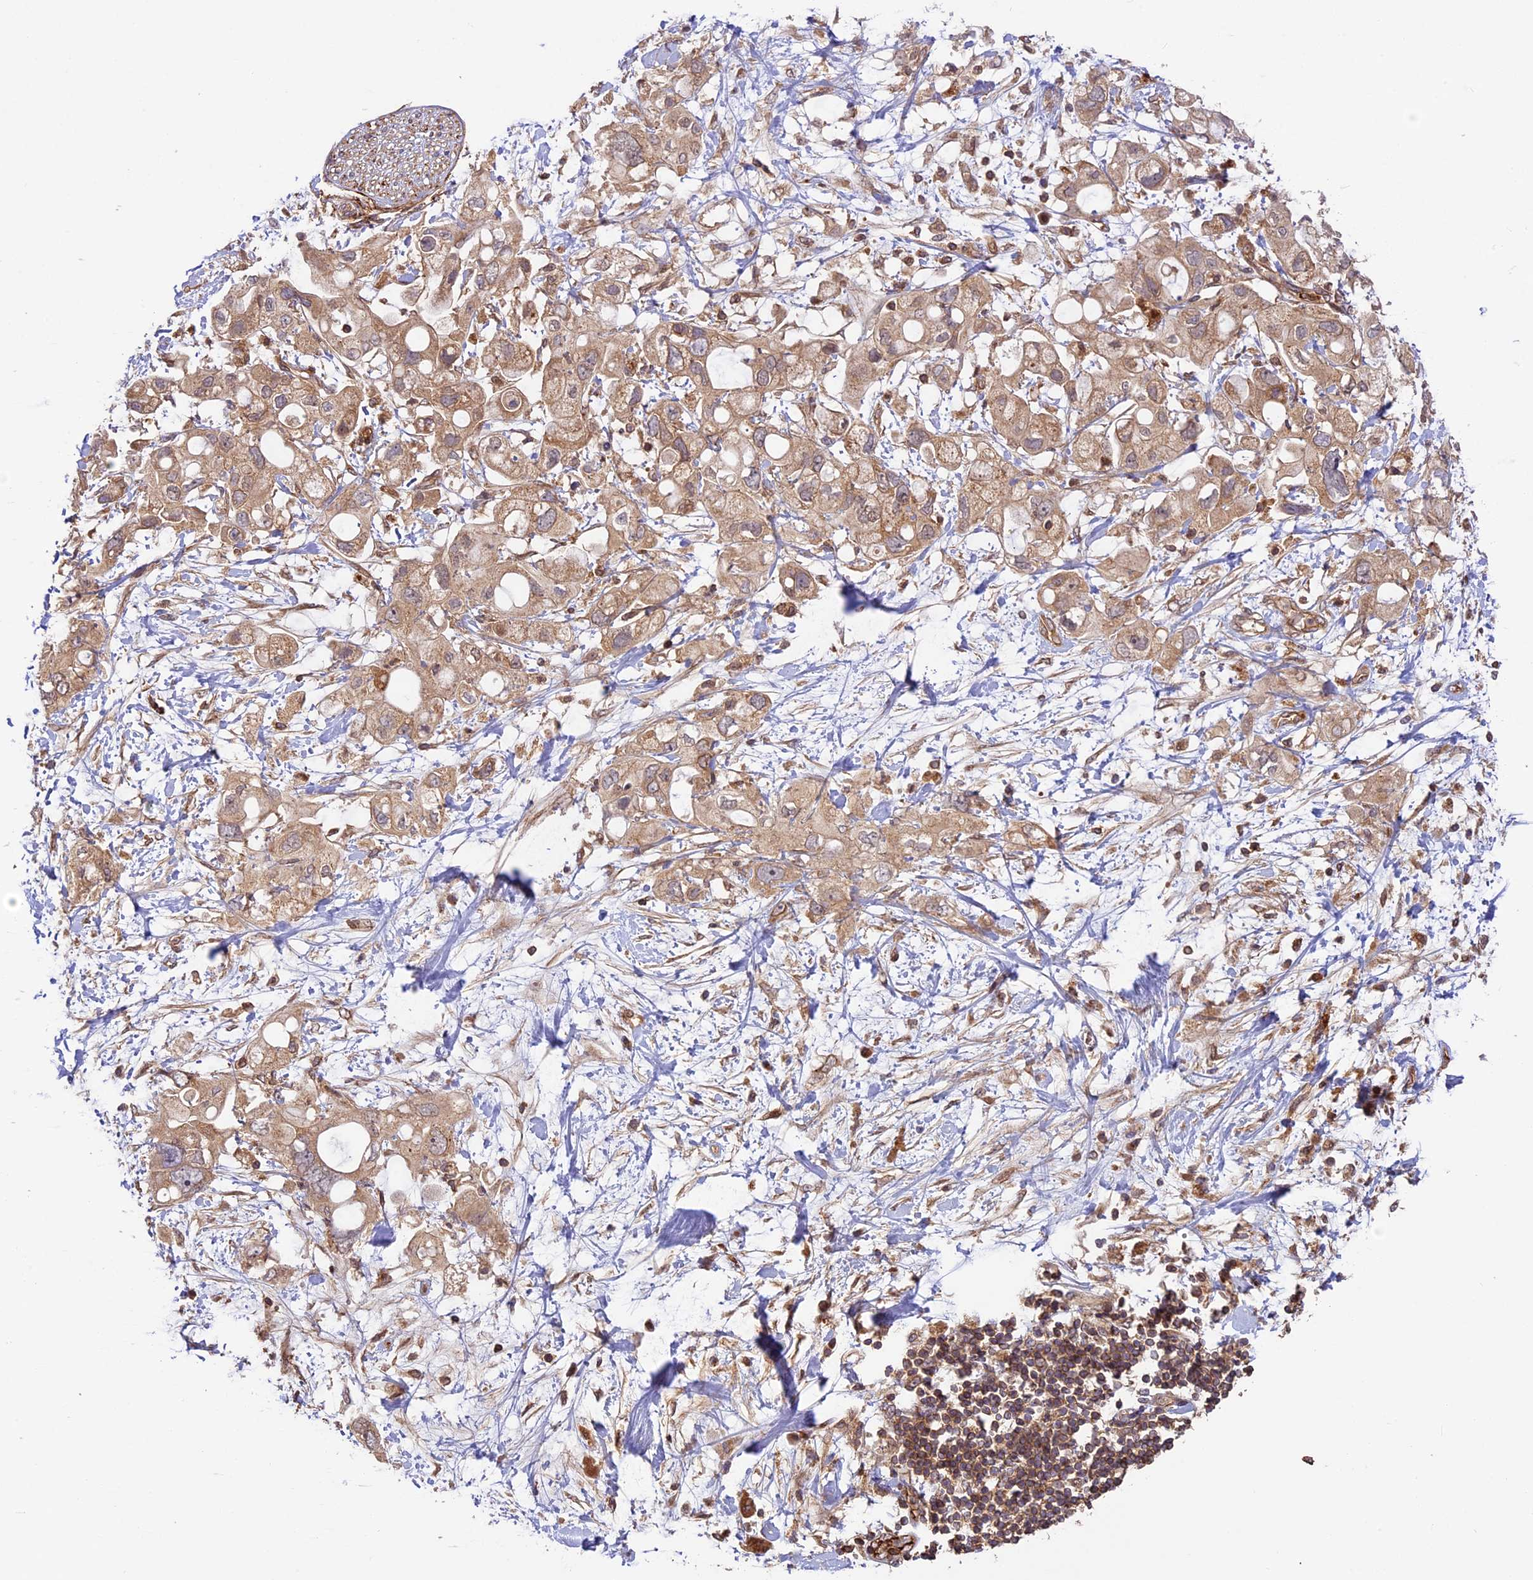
{"staining": {"intensity": "weak", "quantity": ">75%", "location": "cytoplasmic/membranous"}, "tissue": "pancreatic cancer", "cell_type": "Tumor cells", "image_type": "cancer", "snomed": [{"axis": "morphology", "description": "Adenocarcinoma, NOS"}, {"axis": "topography", "description": "Pancreas"}], "caption": "IHC (DAB) staining of human pancreatic cancer exhibits weak cytoplasmic/membranous protein staining in approximately >75% of tumor cells. (IHC, brightfield microscopy, high magnification).", "gene": "DGKH", "patient": {"sex": "female", "age": 56}}